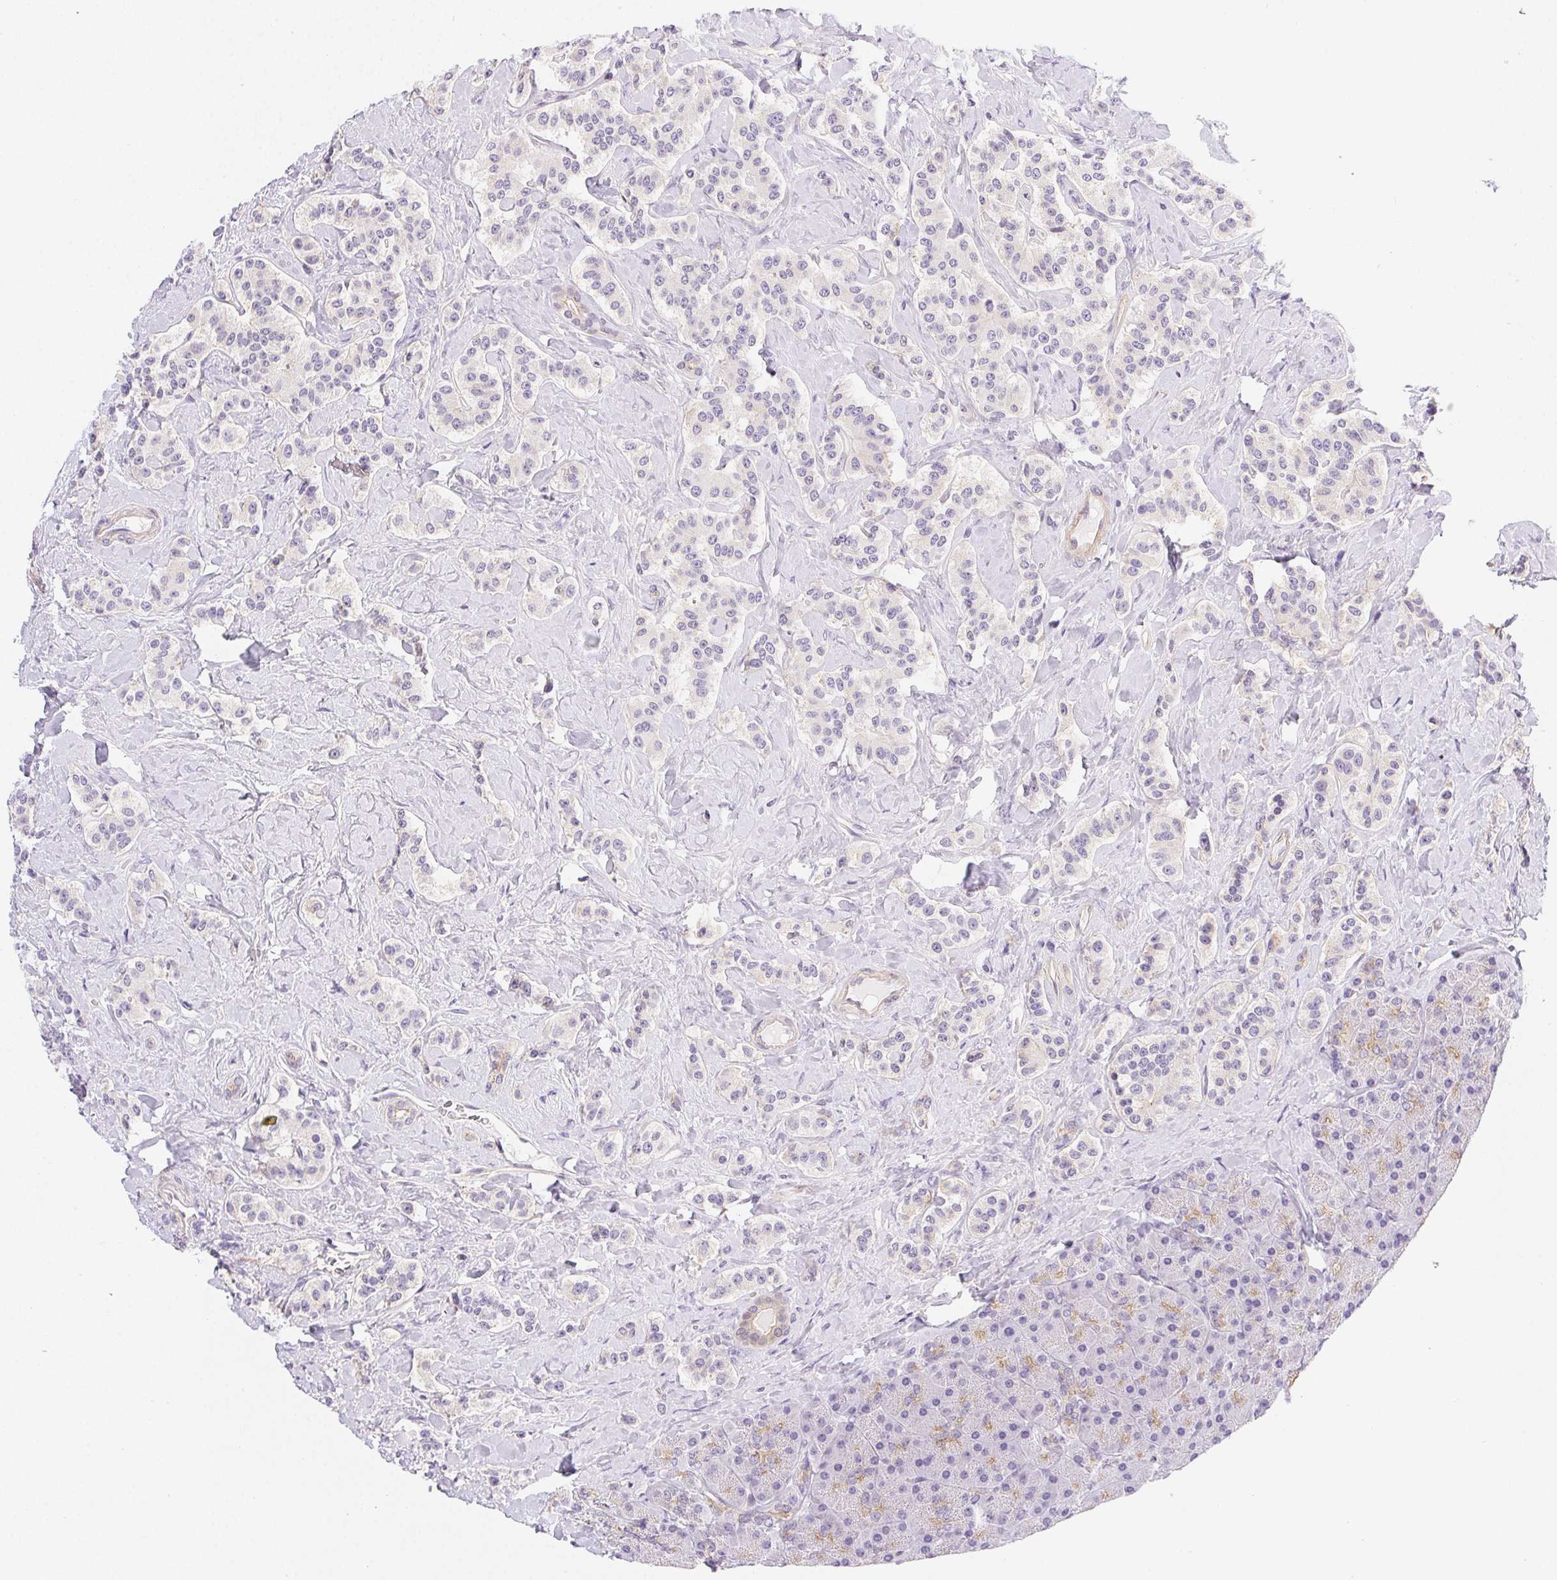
{"staining": {"intensity": "negative", "quantity": "none", "location": "none"}, "tissue": "carcinoid", "cell_type": "Tumor cells", "image_type": "cancer", "snomed": [{"axis": "morphology", "description": "Normal tissue, NOS"}, {"axis": "morphology", "description": "Carcinoid, malignant, NOS"}, {"axis": "topography", "description": "Pancreas"}], "caption": "A high-resolution photomicrograph shows immunohistochemistry (IHC) staining of carcinoid, which displays no significant expression in tumor cells. Nuclei are stained in blue.", "gene": "CSN1S1", "patient": {"sex": "male", "age": 36}}